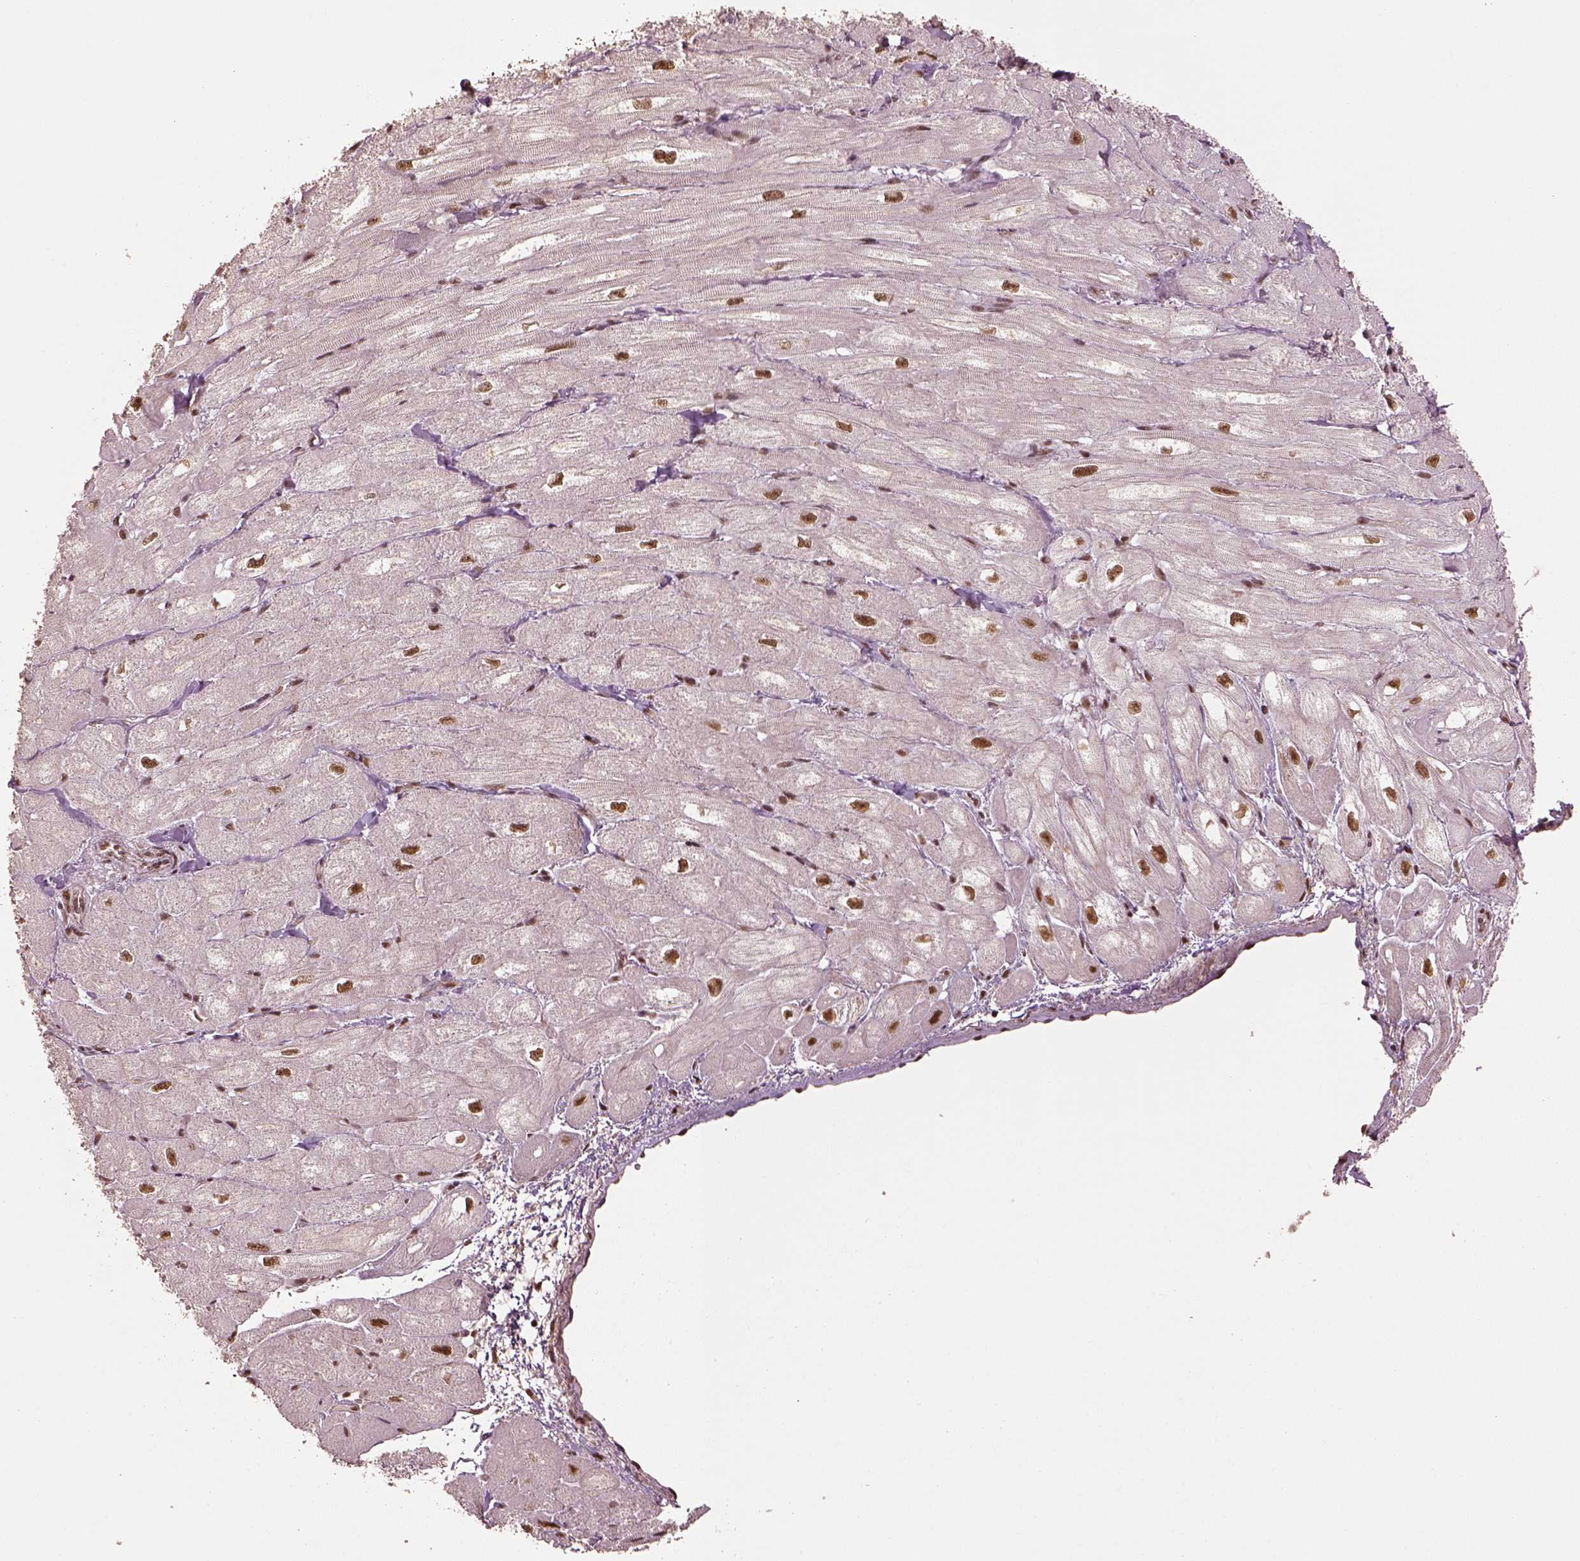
{"staining": {"intensity": "moderate", "quantity": "25%-75%", "location": "nuclear"}, "tissue": "heart muscle", "cell_type": "Cardiomyocytes", "image_type": "normal", "snomed": [{"axis": "morphology", "description": "Normal tissue, NOS"}, {"axis": "topography", "description": "Heart"}], "caption": "The immunohistochemical stain shows moderate nuclear positivity in cardiomyocytes of normal heart muscle.", "gene": "BRD9", "patient": {"sex": "male", "age": 60}}